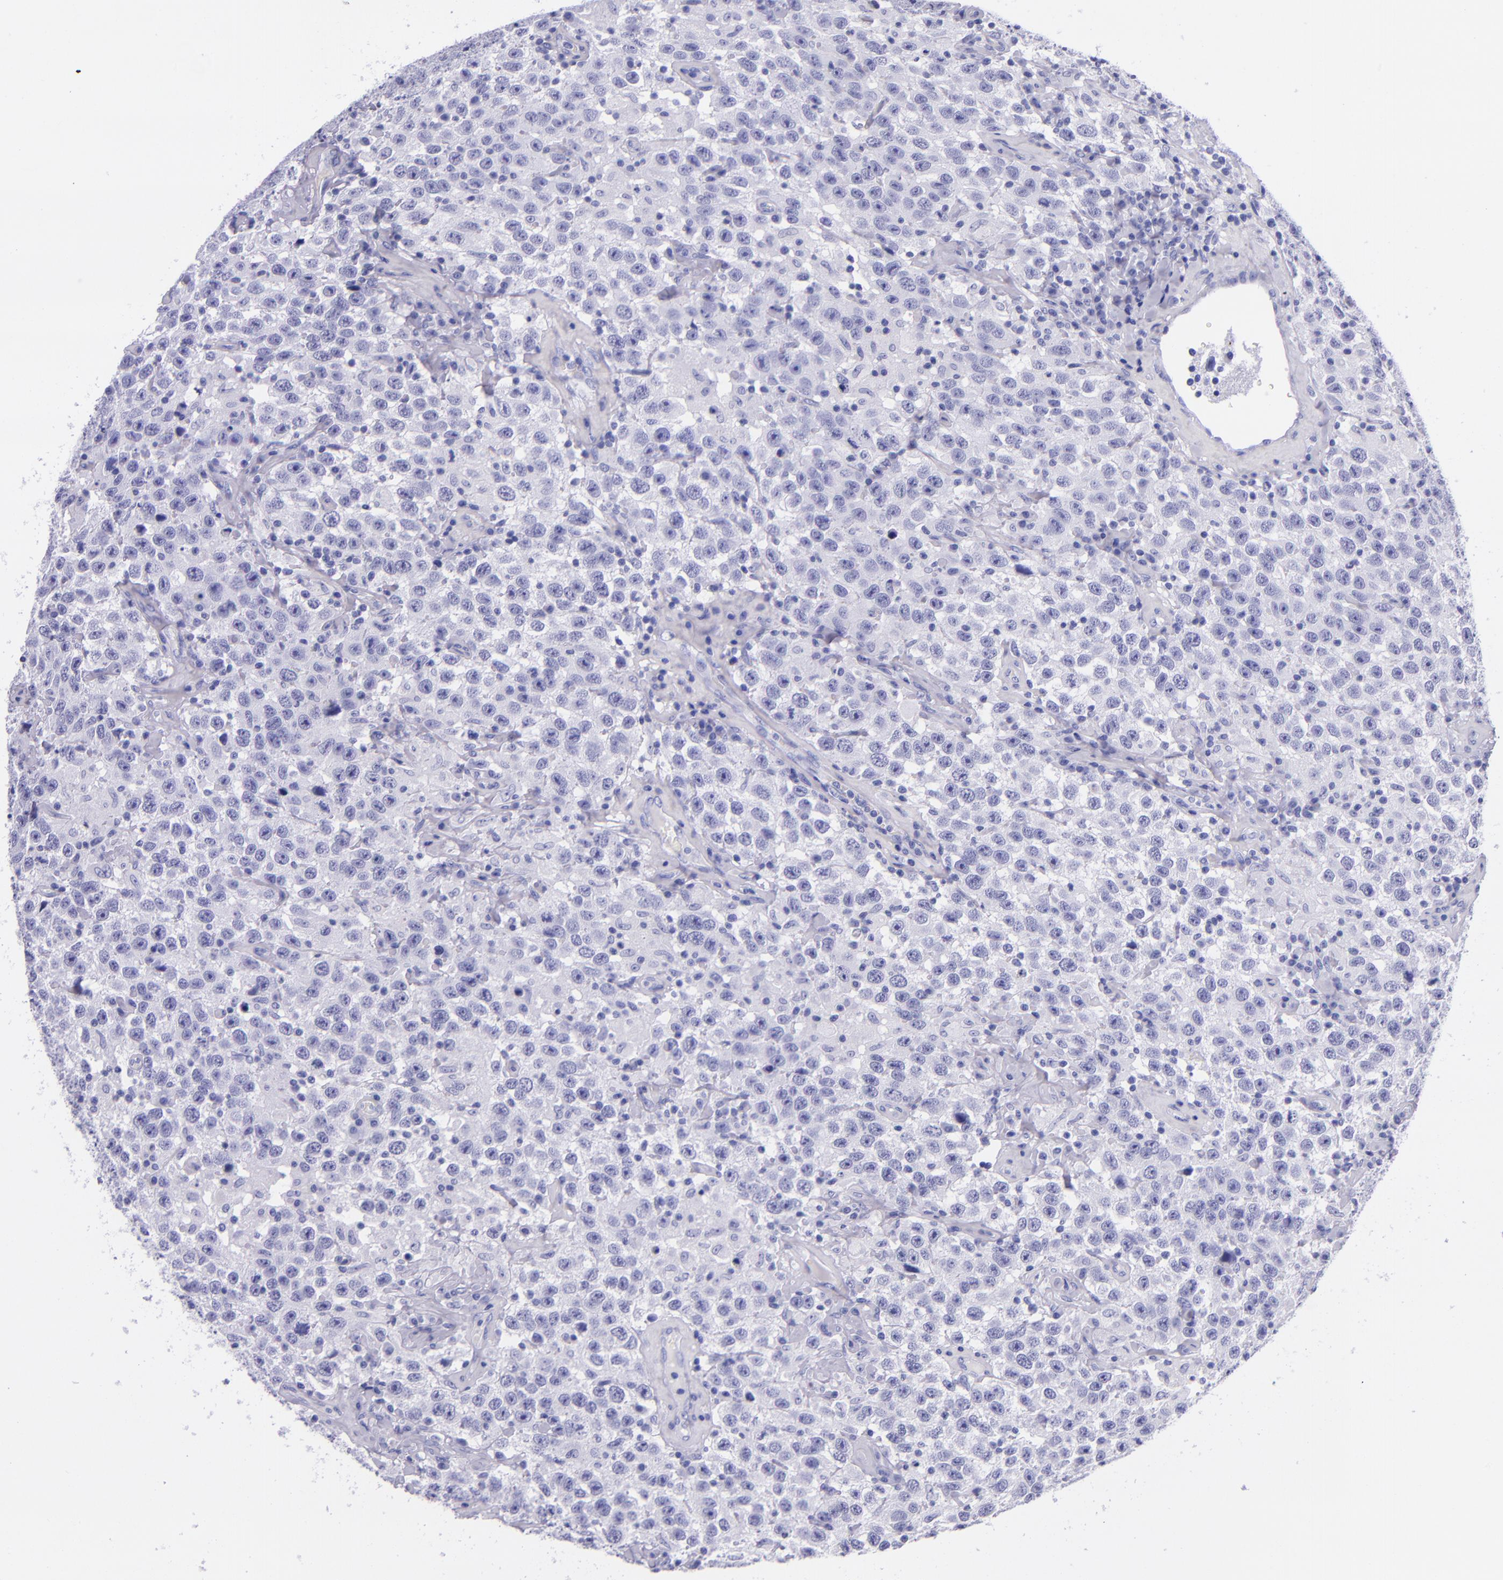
{"staining": {"intensity": "negative", "quantity": "none", "location": "none"}, "tissue": "testis cancer", "cell_type": "Tumor cells", "image_type": "cancer", "snomed": [{"axis": "morphology", "description": "Seminoma, NOS"}, {"axis": "topography", "description": "Testis"}], "caption": "Protein analysis of testis cancer (seminoma) shows no significant positivity in tumor cells.", "gene": "SLPI", "patient": {"sex": "male", "age": 41}}